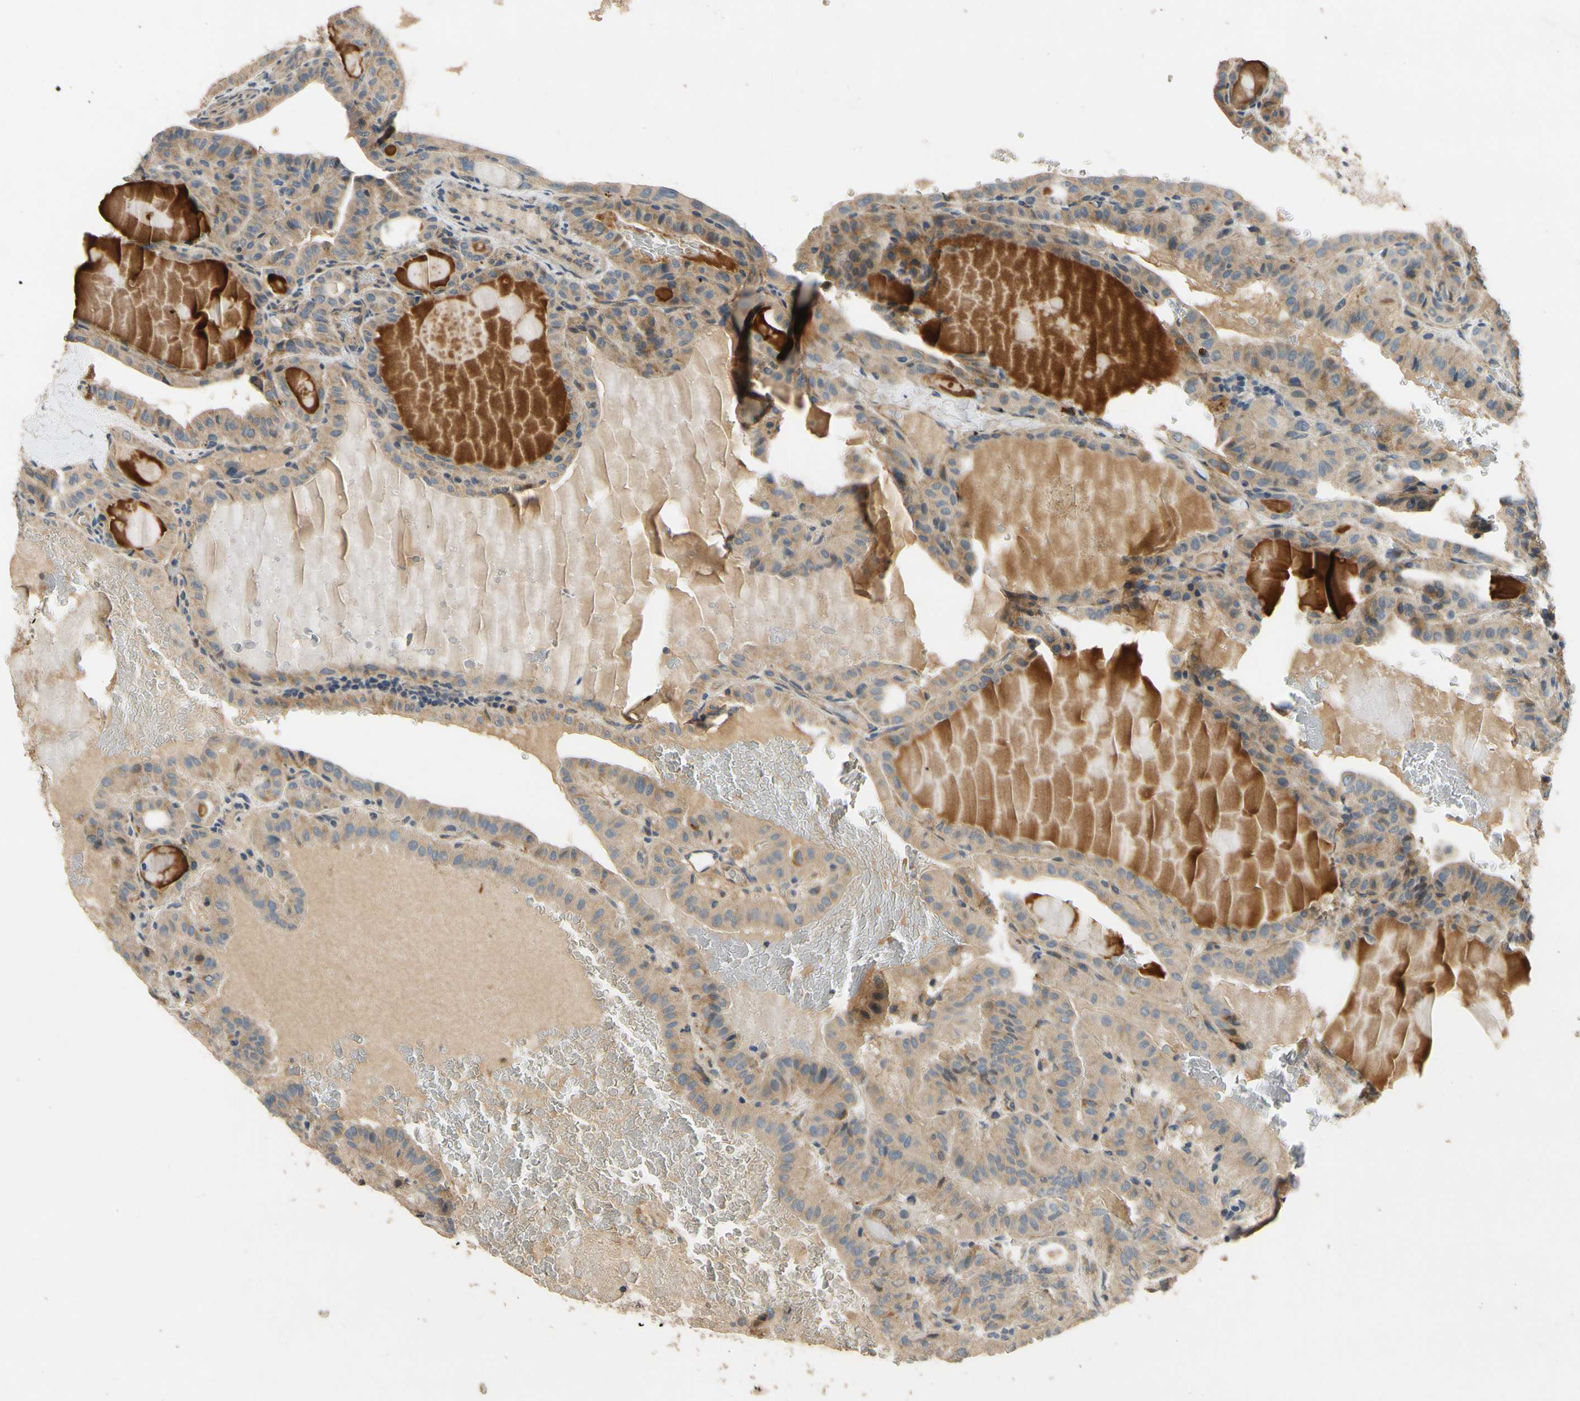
{"staining": {"intensity": "weak", "quantity": ">75%", "location": "cytoplasmic/membranous"}, "tissue": "thyroid cancer", "cell_type": "Tumor cells", "image_type": "cancer", "snomed": [{"axis": "morphology", "description": "Papillary adenocarcinoma, NOS"}, {"axis": "topography", "description": "Thyroid gland"}], "caption": "Thyroid papillary adenocarcinoma stained with a brown dye exhibits weak cytoplasmic/membranous positive staining in about >75% of tumor cells.", "gene": "ALKBH3", "patient": {"sex": "male", "age": 77}}